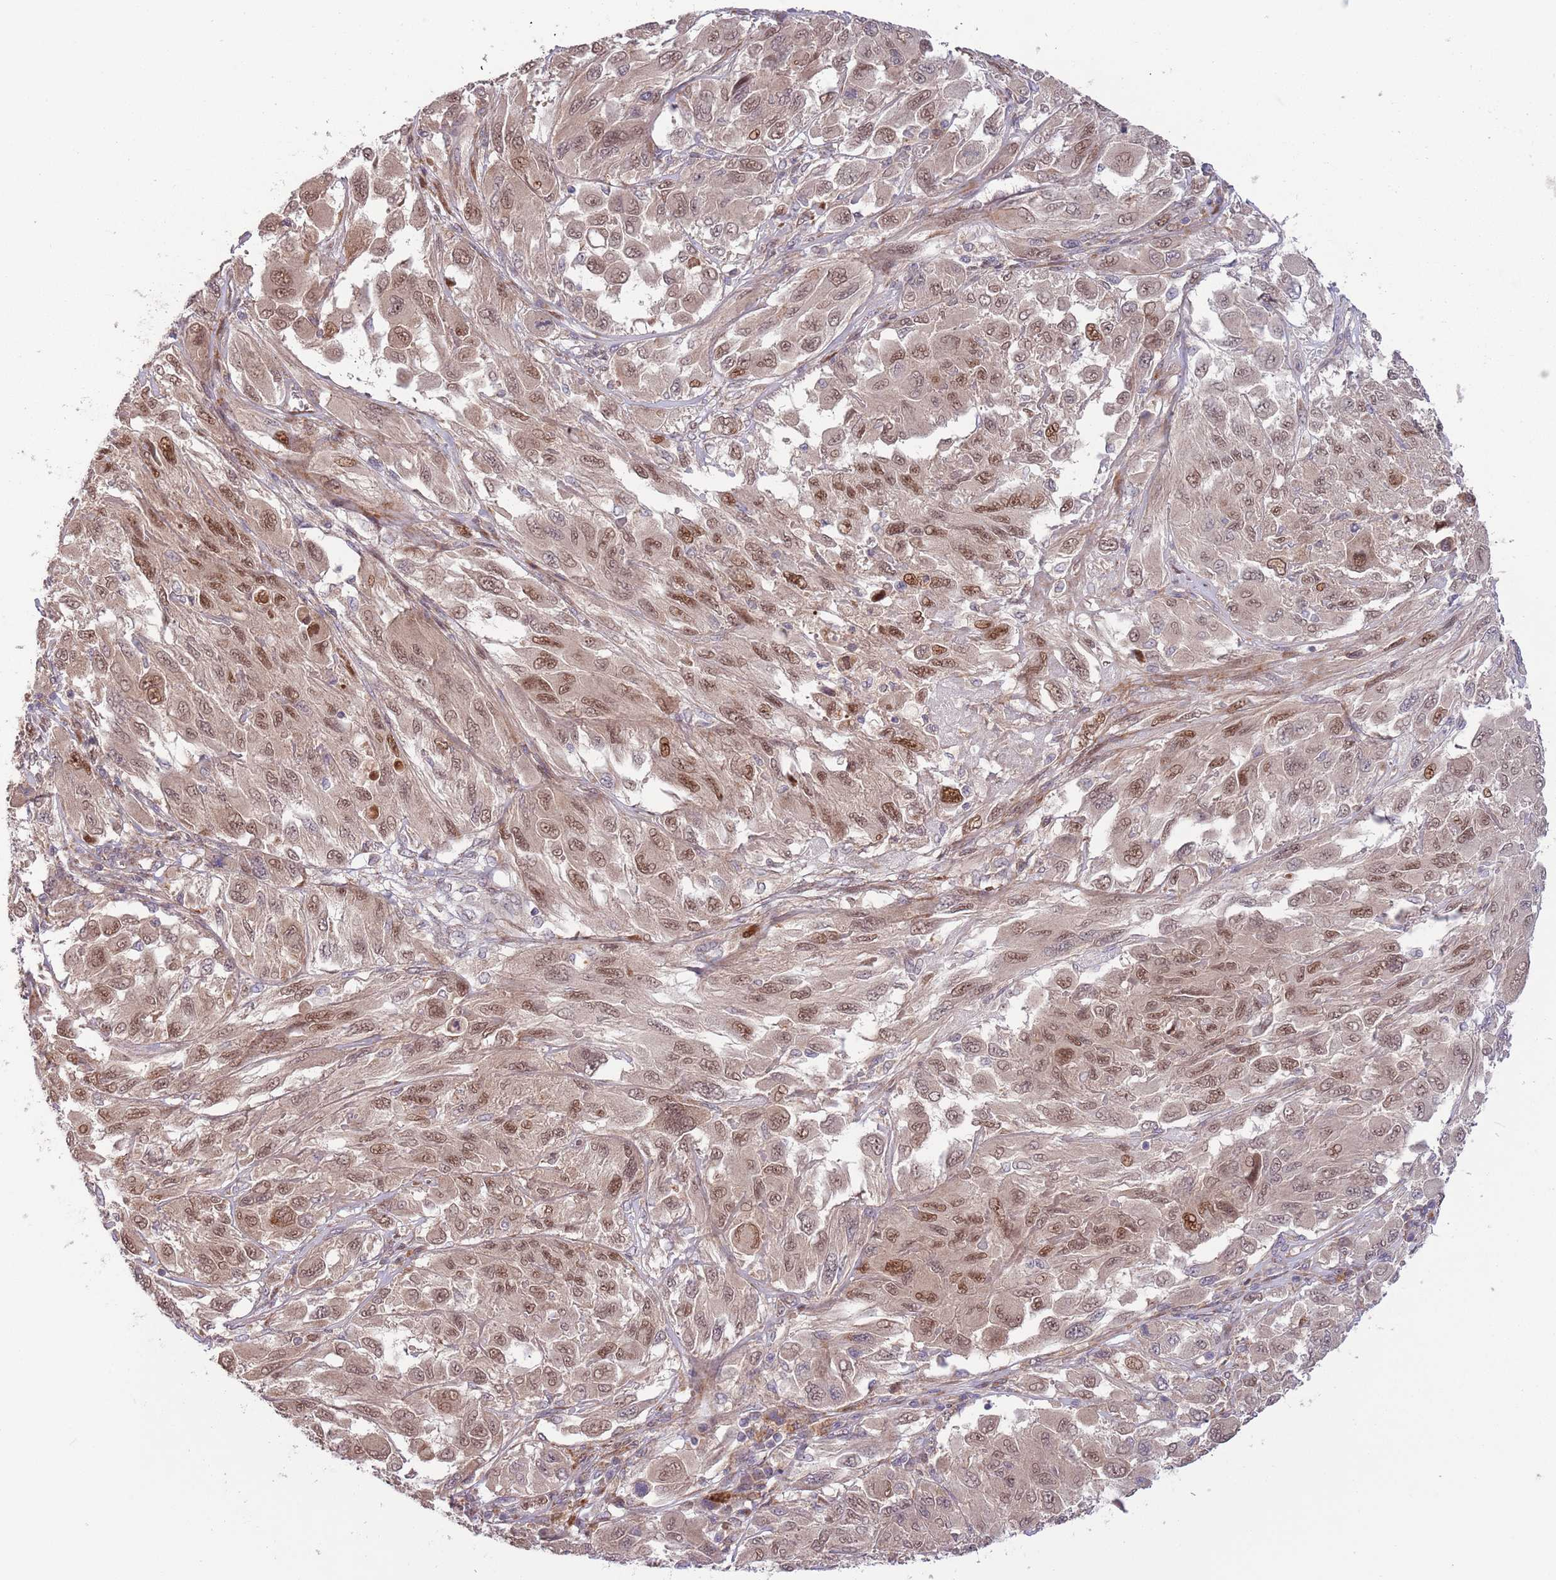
{"staining": {"intensity": "moderate", "quantity": ">75%", "location": "cytoplasmic/membranous,nuclear"}, "tissue": "melanoma", "cell_type": "Tumor cells", "image_type": "cancer", "snomed": [{"axis": "morphology", "description": "Malignant melanoma, NOS"}, {"axis": "topography", "description": "Skin"}], "caption": "Protein staining of melanoma tissue reveals moderate cytoplasmic/membranous and nuclear positivity in about >75% of tumor cells.", "gene": "NT5DC4", "patient": {"sex": "female", "age": 91}}